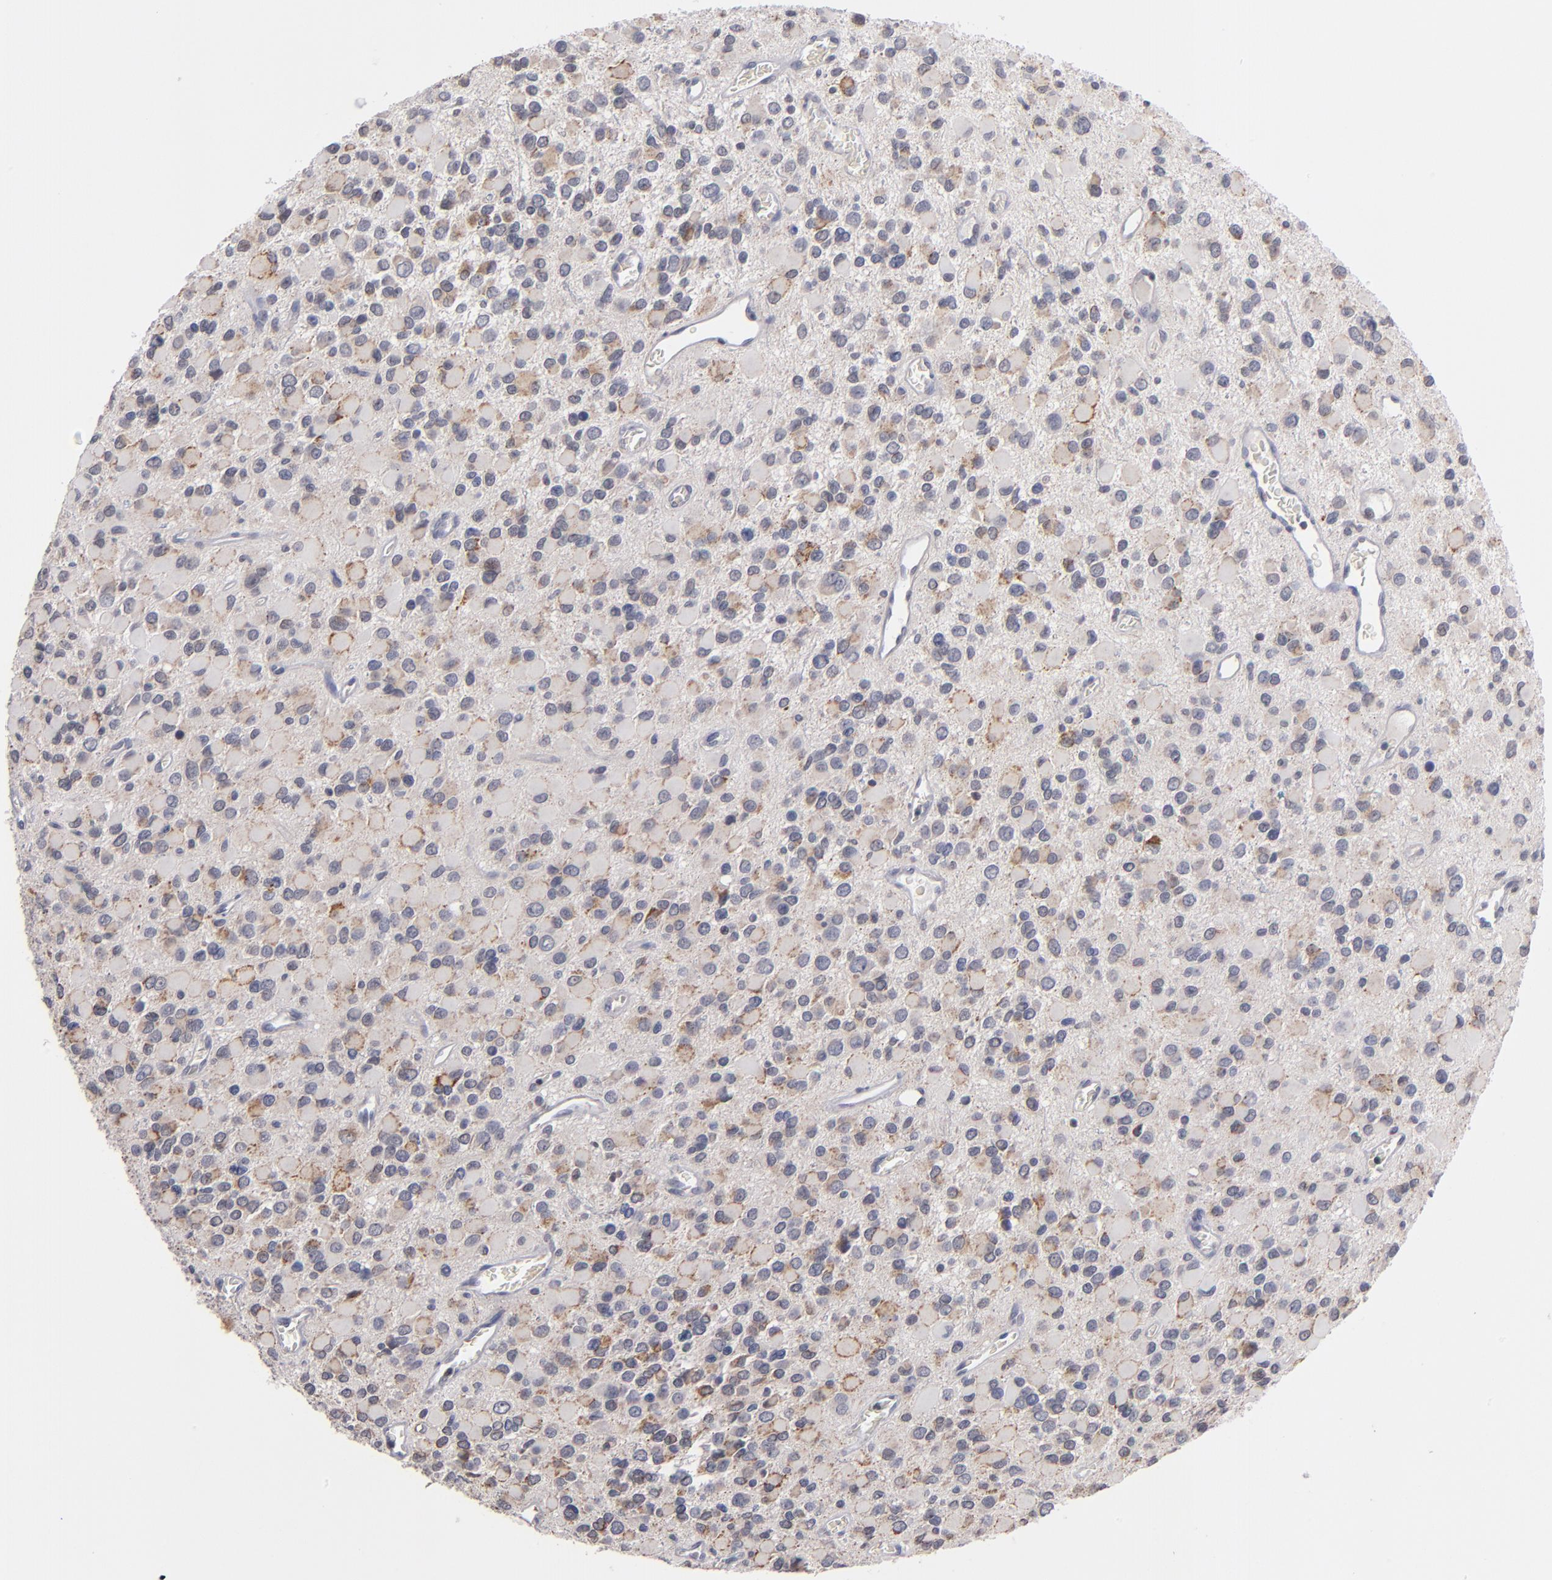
{"staining": {"intensity": "moderate", "quantity": "25%-75%", "location": "cytoplasmic/membranous"}, "tissue": "glioma", "cell_type": "Tumor cells", "image_type": "cancer", "snomed": [{"axis": "morphology", "description": "Glioma, malignant, Low grade"}, {"axis": "topography", "description": "Brain"}], "caption": "Immunohistochemical staining of malignant low-grade glioma shows moderate cytoplasmic/membranous protein staining in about 25%-75% of tumor cells. (Brightfield microscopy of DAB IHC at high magnification).", "gene": "ODF2", "patient": {"sex": "male", "age": 42}}